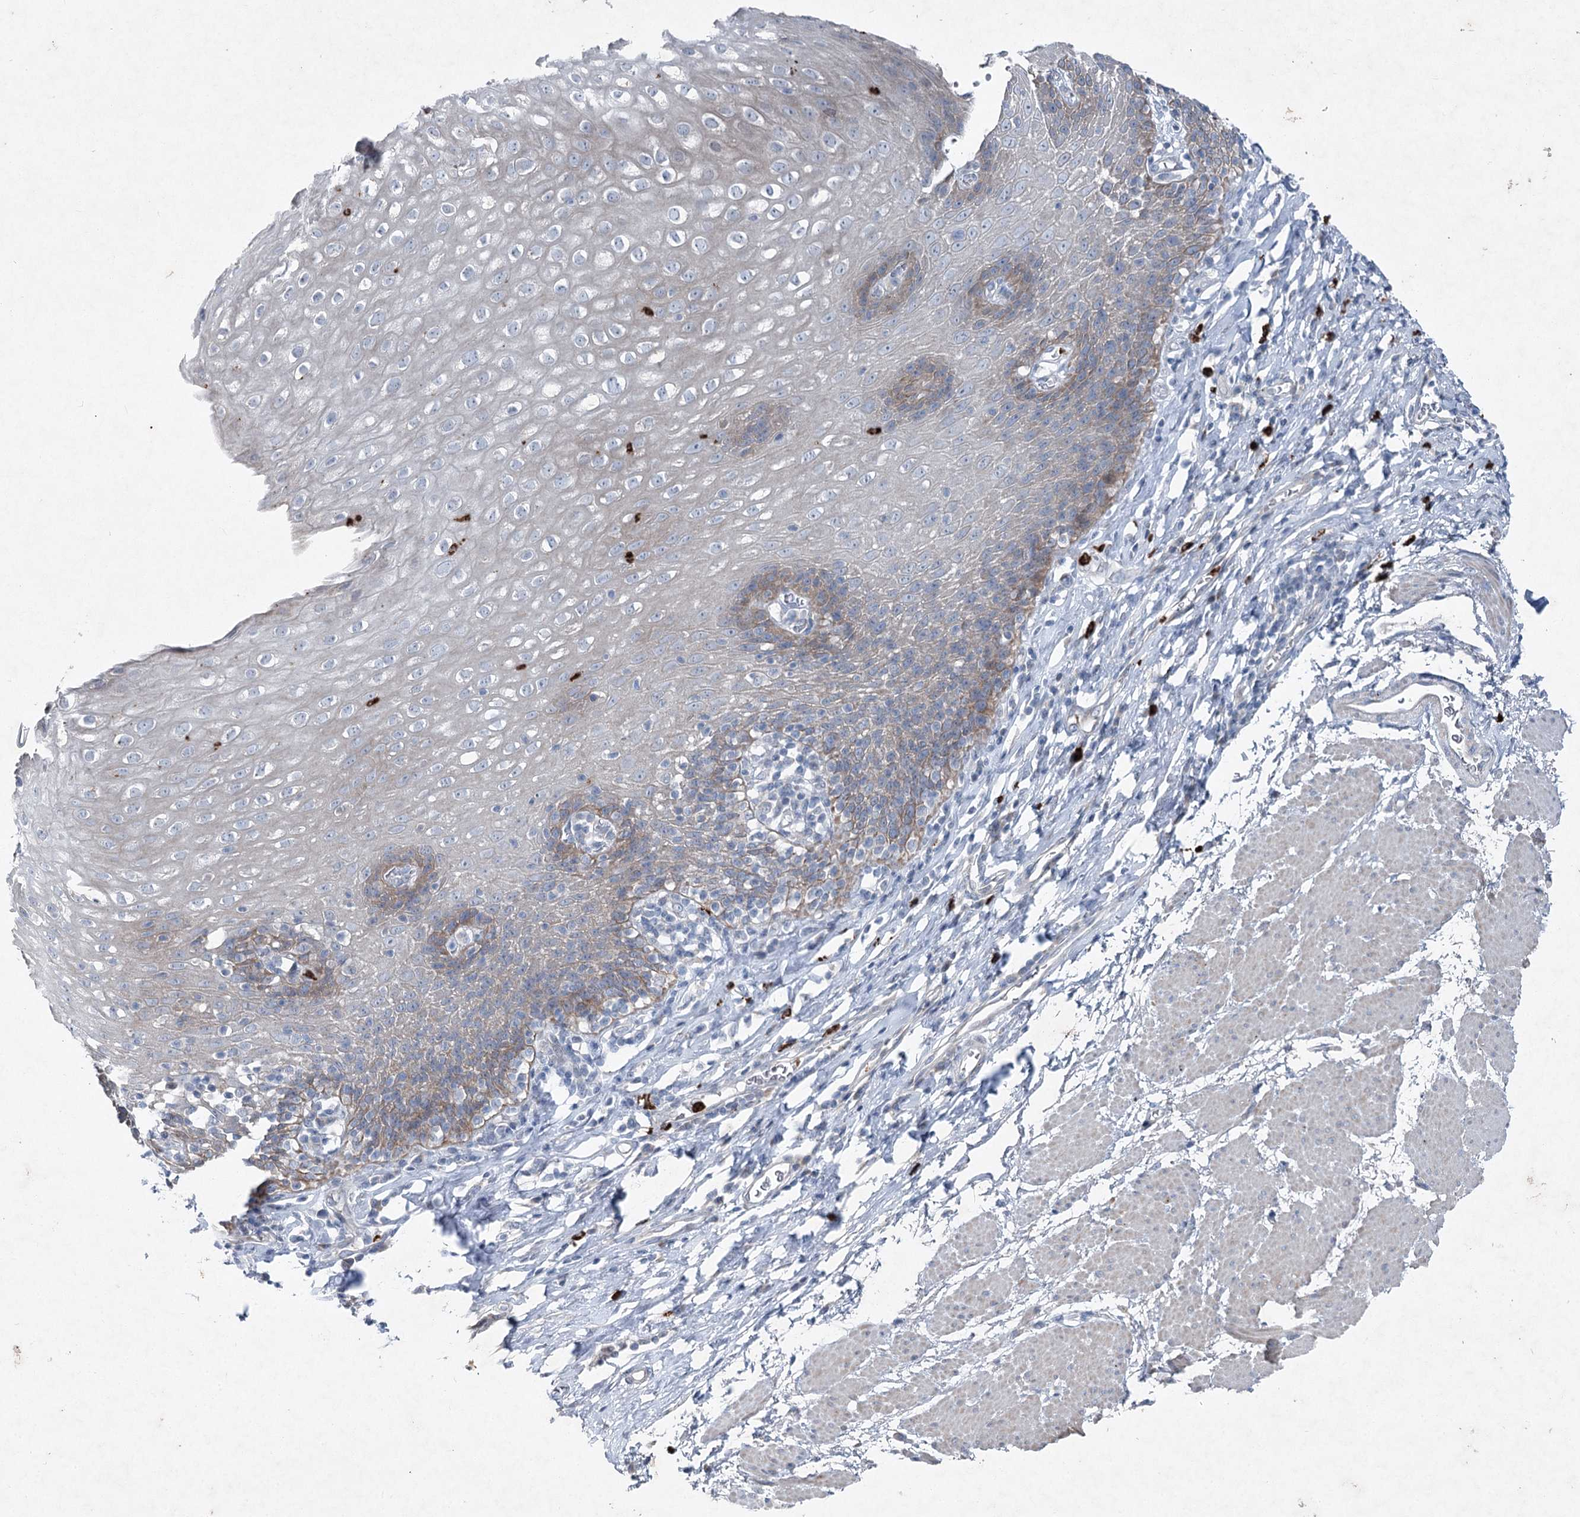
{"staining": {"intensity": "moderate", "quantity": "<25%", "location": "cytoplasmic/membranous"}, "tissue": "esophagus", "cell_type": "Squamous epithelial cells", "image_type": "normal", "snomed": [{"axis": "morphology", "description": "Normal tissue, NOS"}, {"axis": "topography", "description": "Esophagus"}], "caption": "Esophagus stained with DAB immunohistochemistry (IHC) shows low levels of moderate cytoplasmic/membranous expression in approximately <25% of squamous epithelial cells.", "gene": "ENSG00000285330", "patient": {"sex": "female", "age": 61}}